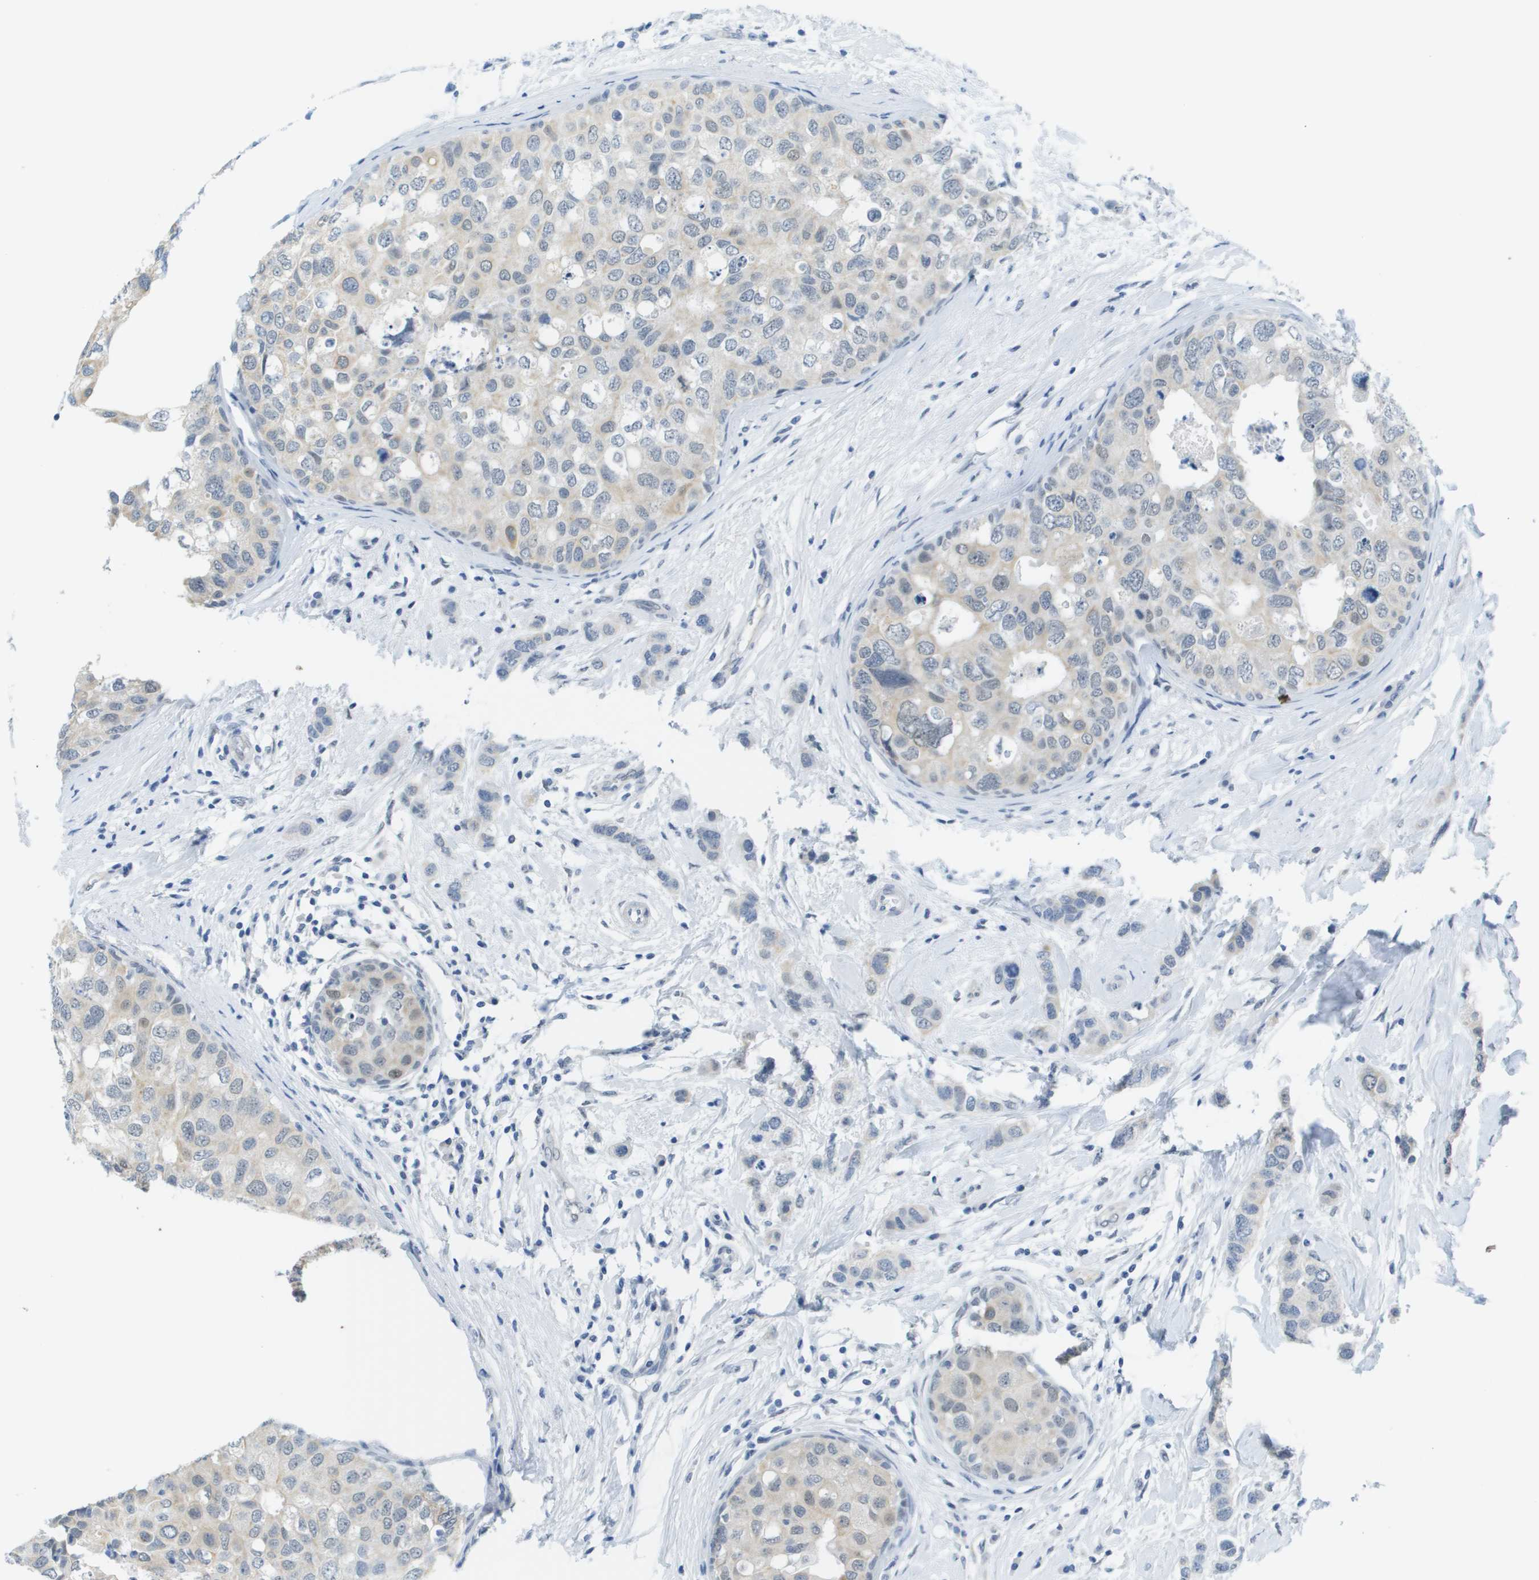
{"staining": {"intensity": "negative", "quantity": "none", "location": "none"}, "tissue": "breast cancer", "cell_type": "Tumor cells", "image_type": "cancer", "snomed": [{"axis": "morphology", "description": "Duct carcinoma"}, {"axis": "topography", "description": "Breast"}], "caption": "Immunohistochemical staining of invasive ductal carcinoma (breast) exhibits no significant positivity in tumor cells.", "gene": "ARID1B", "patient": {"sex": "female", "age": 50}}